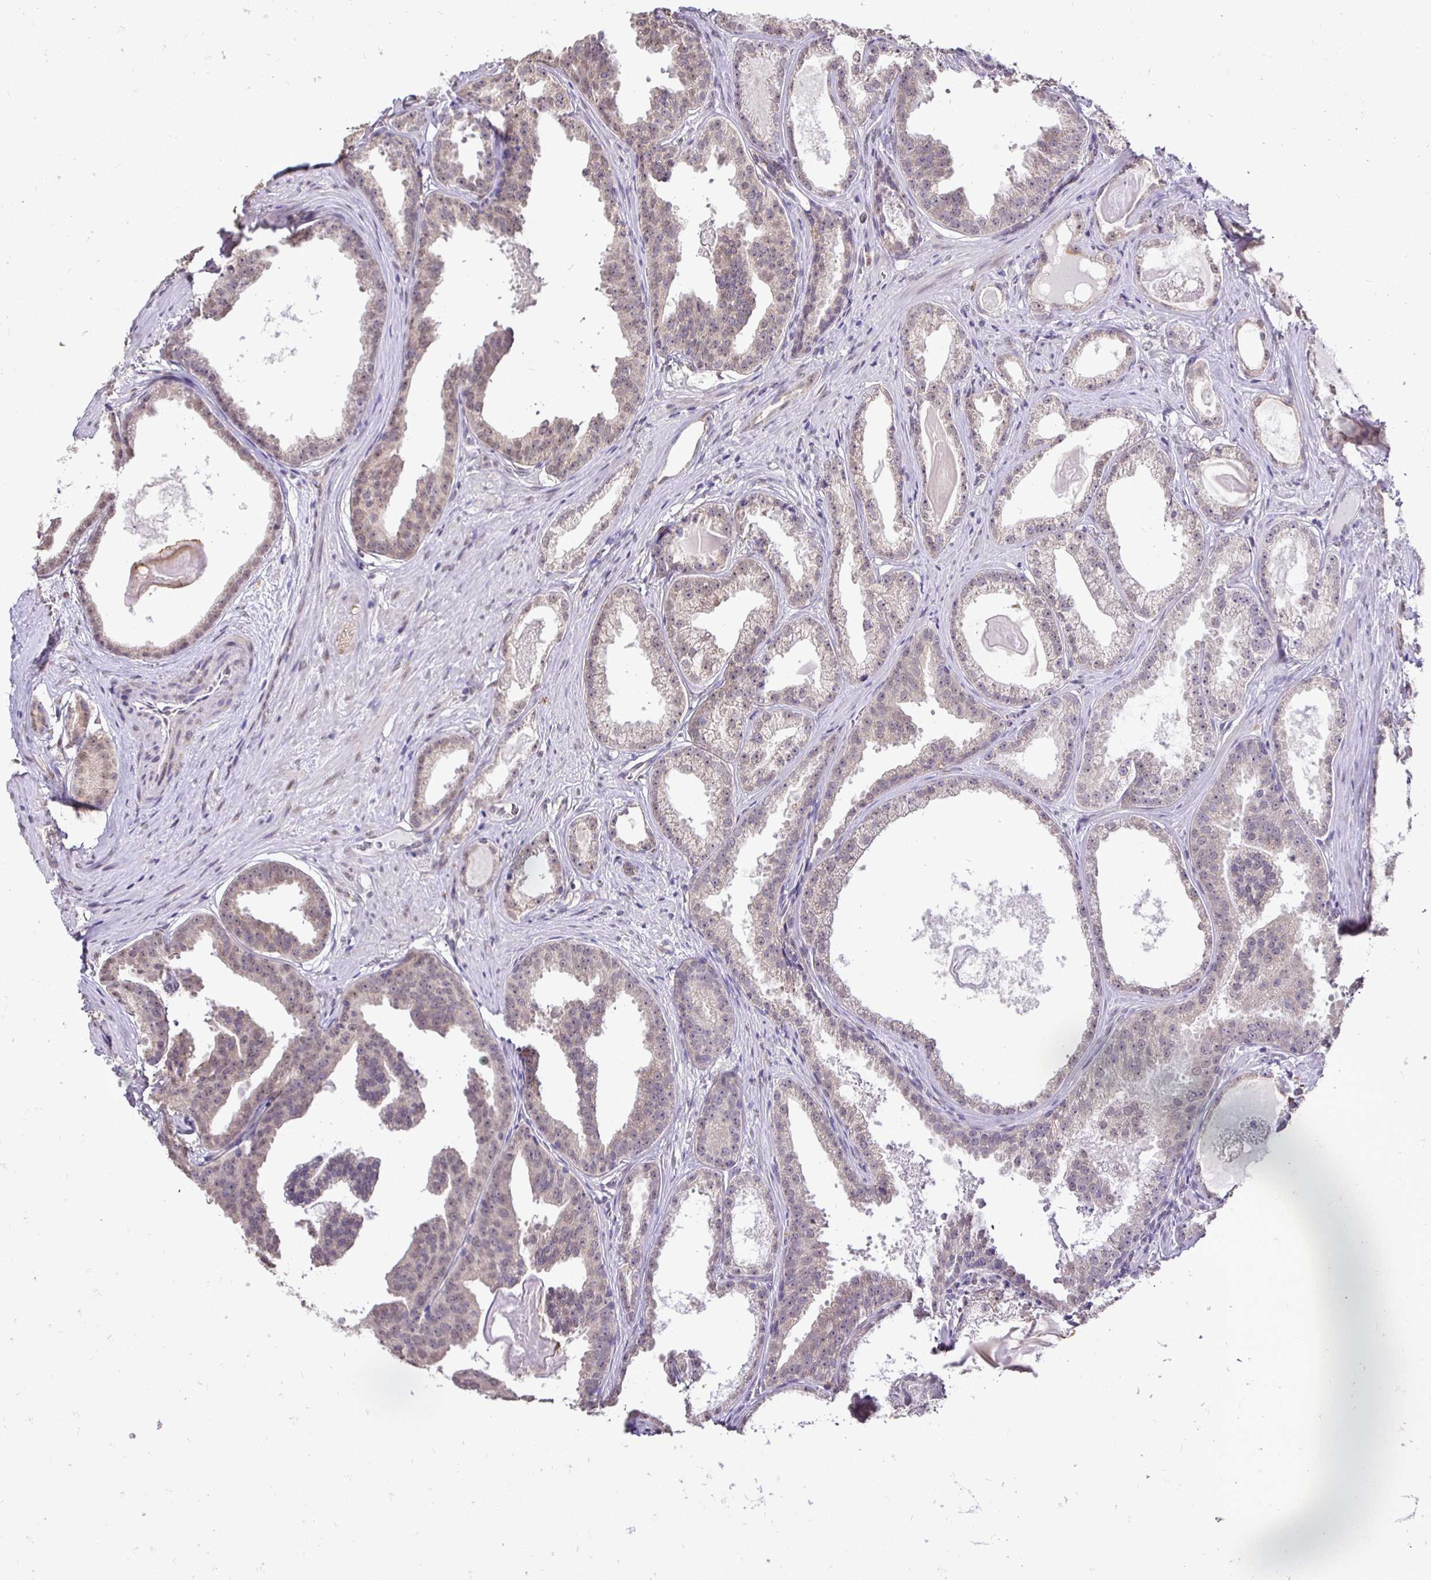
{"staining": {"intensity": "weak", "quantity": "25%-75%", "location": "cytoplasmic/membranous,nuclear"}, "tissue": "prostate cancer", "cell_type": "Tumor cells", "image_type": "cancer", "snomed": [{"axis": "morphology", "description": "Adenocarcinoma, Low grade"}, {"axis": "topography", "description": "Prostate"}], "caption": "Prostate cancer stained with a brown dye displays weak cytoplasmic/membranous and nuclear positive positivity in approximately 25%-75% of tumor cells.", "gene": "RHEBL1", "patient": {"sex": "male", "age": 65}}